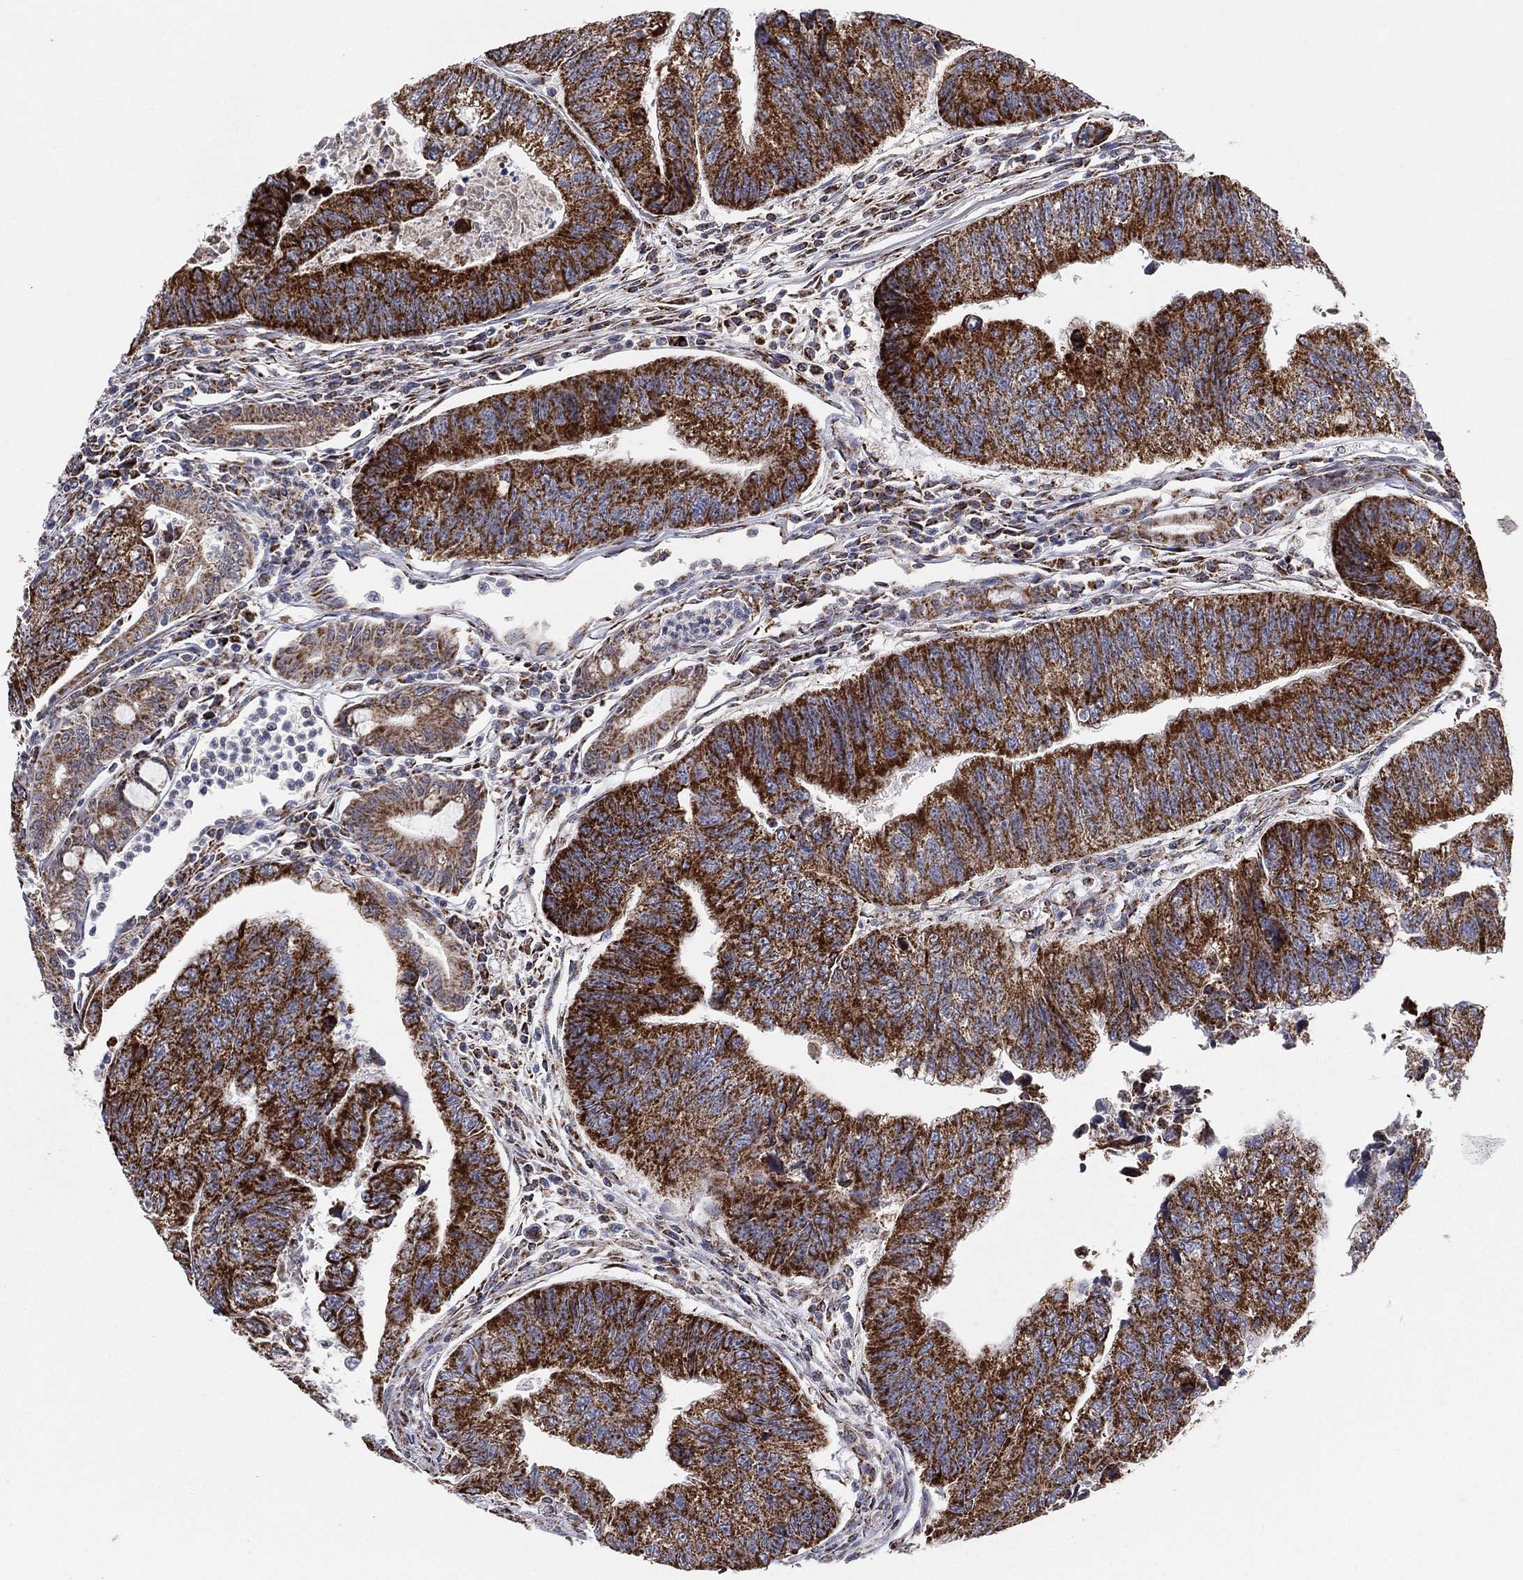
{"staining": {"intensity": "strong", "quantity": ">75%", "location": "cytoplasmic/membranous"}, "tissue": "colorectal cancer", "cell_type": "Tumor cells", "image_type": "cancer", "snomed": [{"axis": "morphology", "description": "Adenocarcinoma, NOS"}, {"axis": "topography", "description": "Colon"}], "caption": "A high amount of strong cytoplasmic/membranous expression is present in approximately >75% of tumor cells in colorectal adenocarcinoma tissue.", "gene": "PSMG4", "patient": {"sex": "female", "age": 65}}